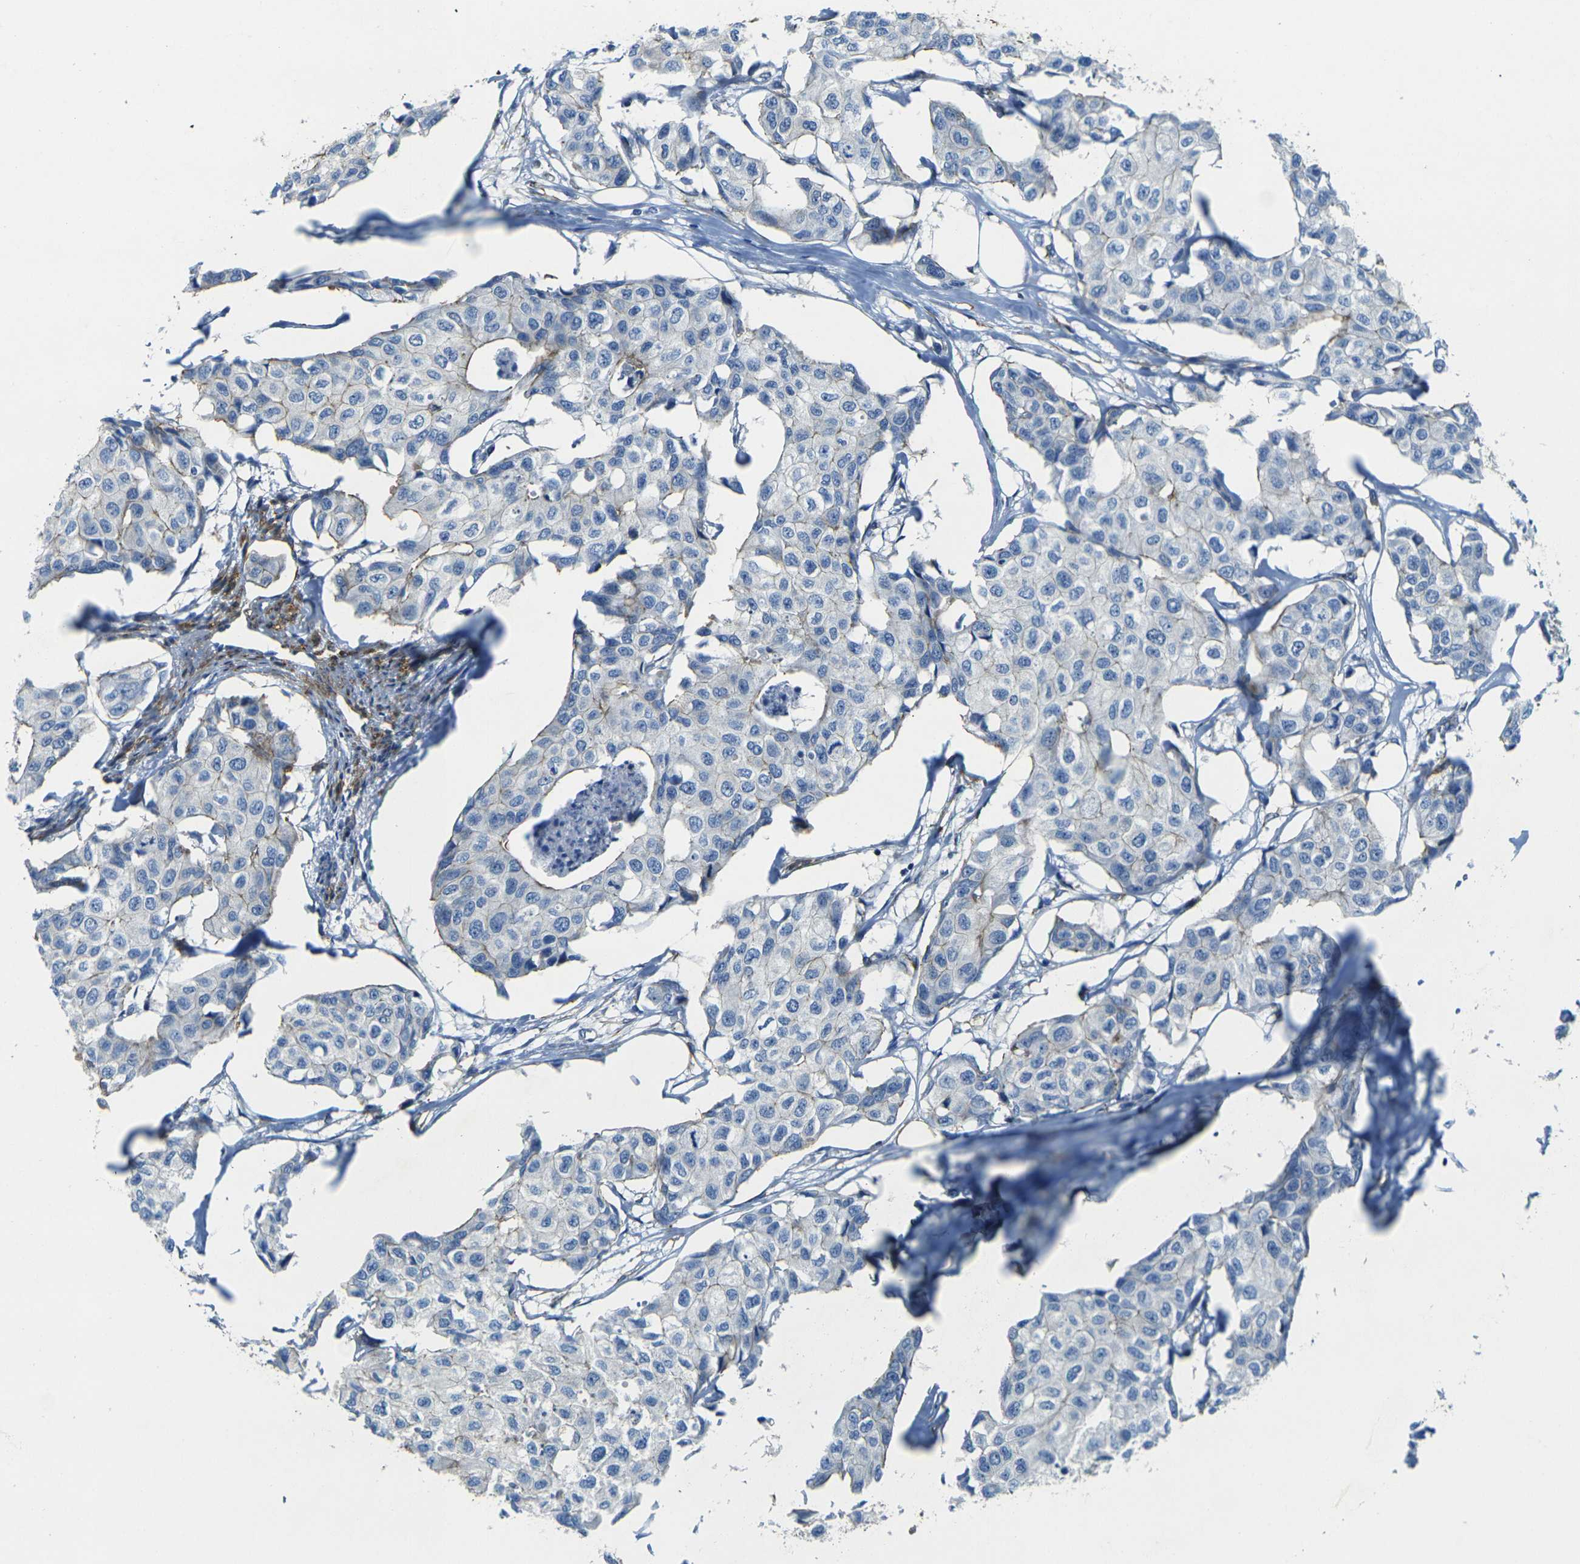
{"staining": {"intensity": "negative", "quantity": "none", "location": "none"}, "tissue": "breast cancer", "cell_type": "Tumor cells", "image_type": "cancer", "snomed": [{"axis": "morphology", "description": "Duct carcinoma"}, {"axis": "topography", "description": "Breast"}], "caption": "Immunohistochemistry micrograph of human breast cancer (intraductal carcinoma) stained for a protein (brown), which demonstrates no positivity in tumor cells.", "gene": "EPHA7", "patient": {"sex": "female", "age": 80}}